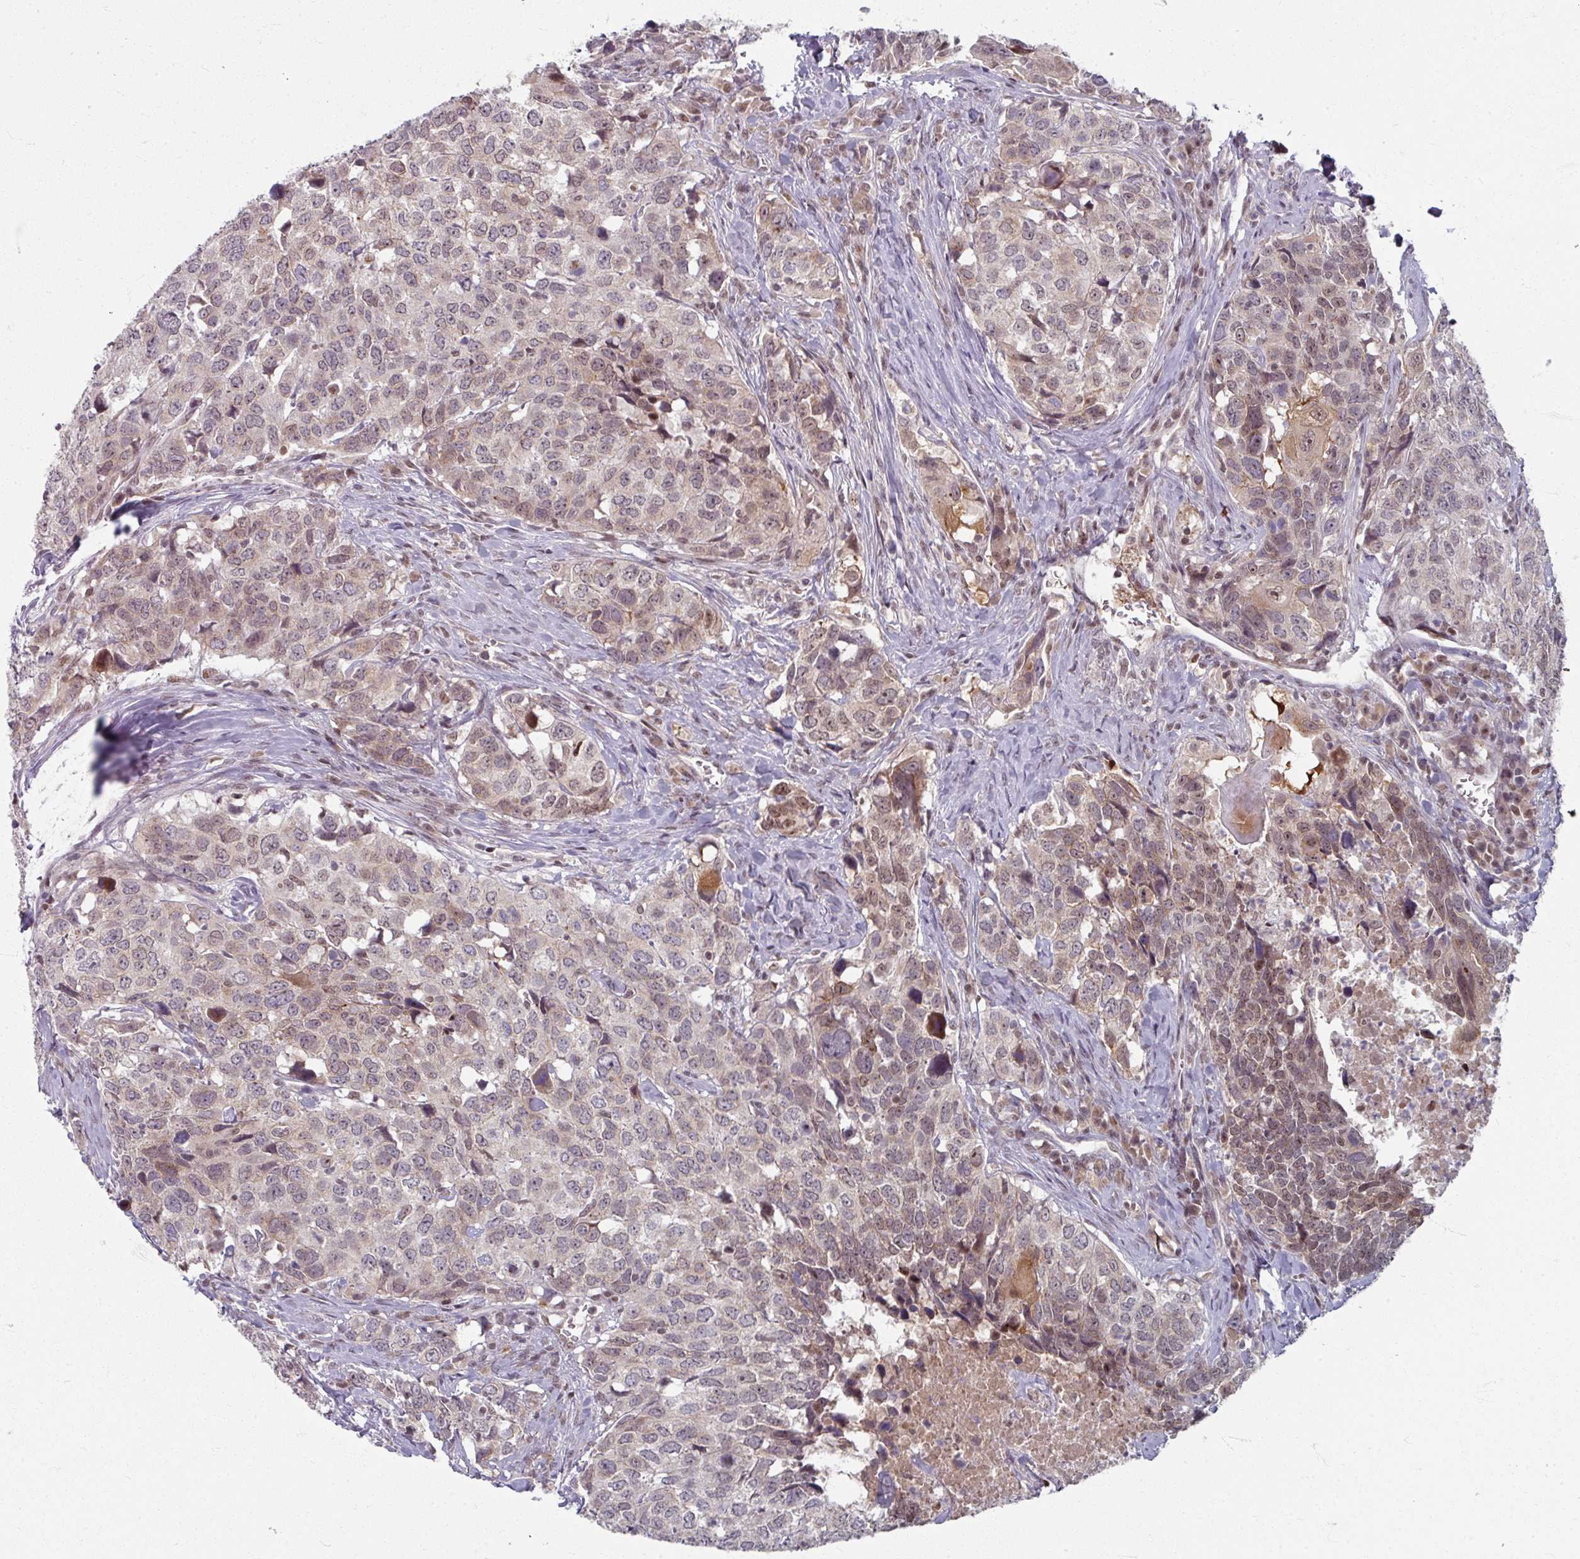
{"staining": {"intensity": "weak", "quantity": "25%-75%", "location": "nuclear"}, "tissue": "head and neck cancer", "cell_type": "Tumor cells", "image_type": "cancer", "snomed": [{"axis": "morphology", "description": "Normal tissue, NOS"}, {"axis": "morphology", "description": "Squamous cell carcinoma, NOS"}, {"axis": "topography", "description": "Skeletal muscle"}, {"axis": "topography", "description": "Vascular tissue"}, {"axis": "topography", "description": "Peripheral nerve tissue"}, {"axis": "topography", "description": "Head-Neck"}], "caption": "Head and neck squamous cell carcinoma stained with immunohistochemistry (IHC) displays weak nuclear staining in approximately 25%-75% of tumor cells.", "gene": "KLC3", "patient": {"sex": "male", "age": 66}}